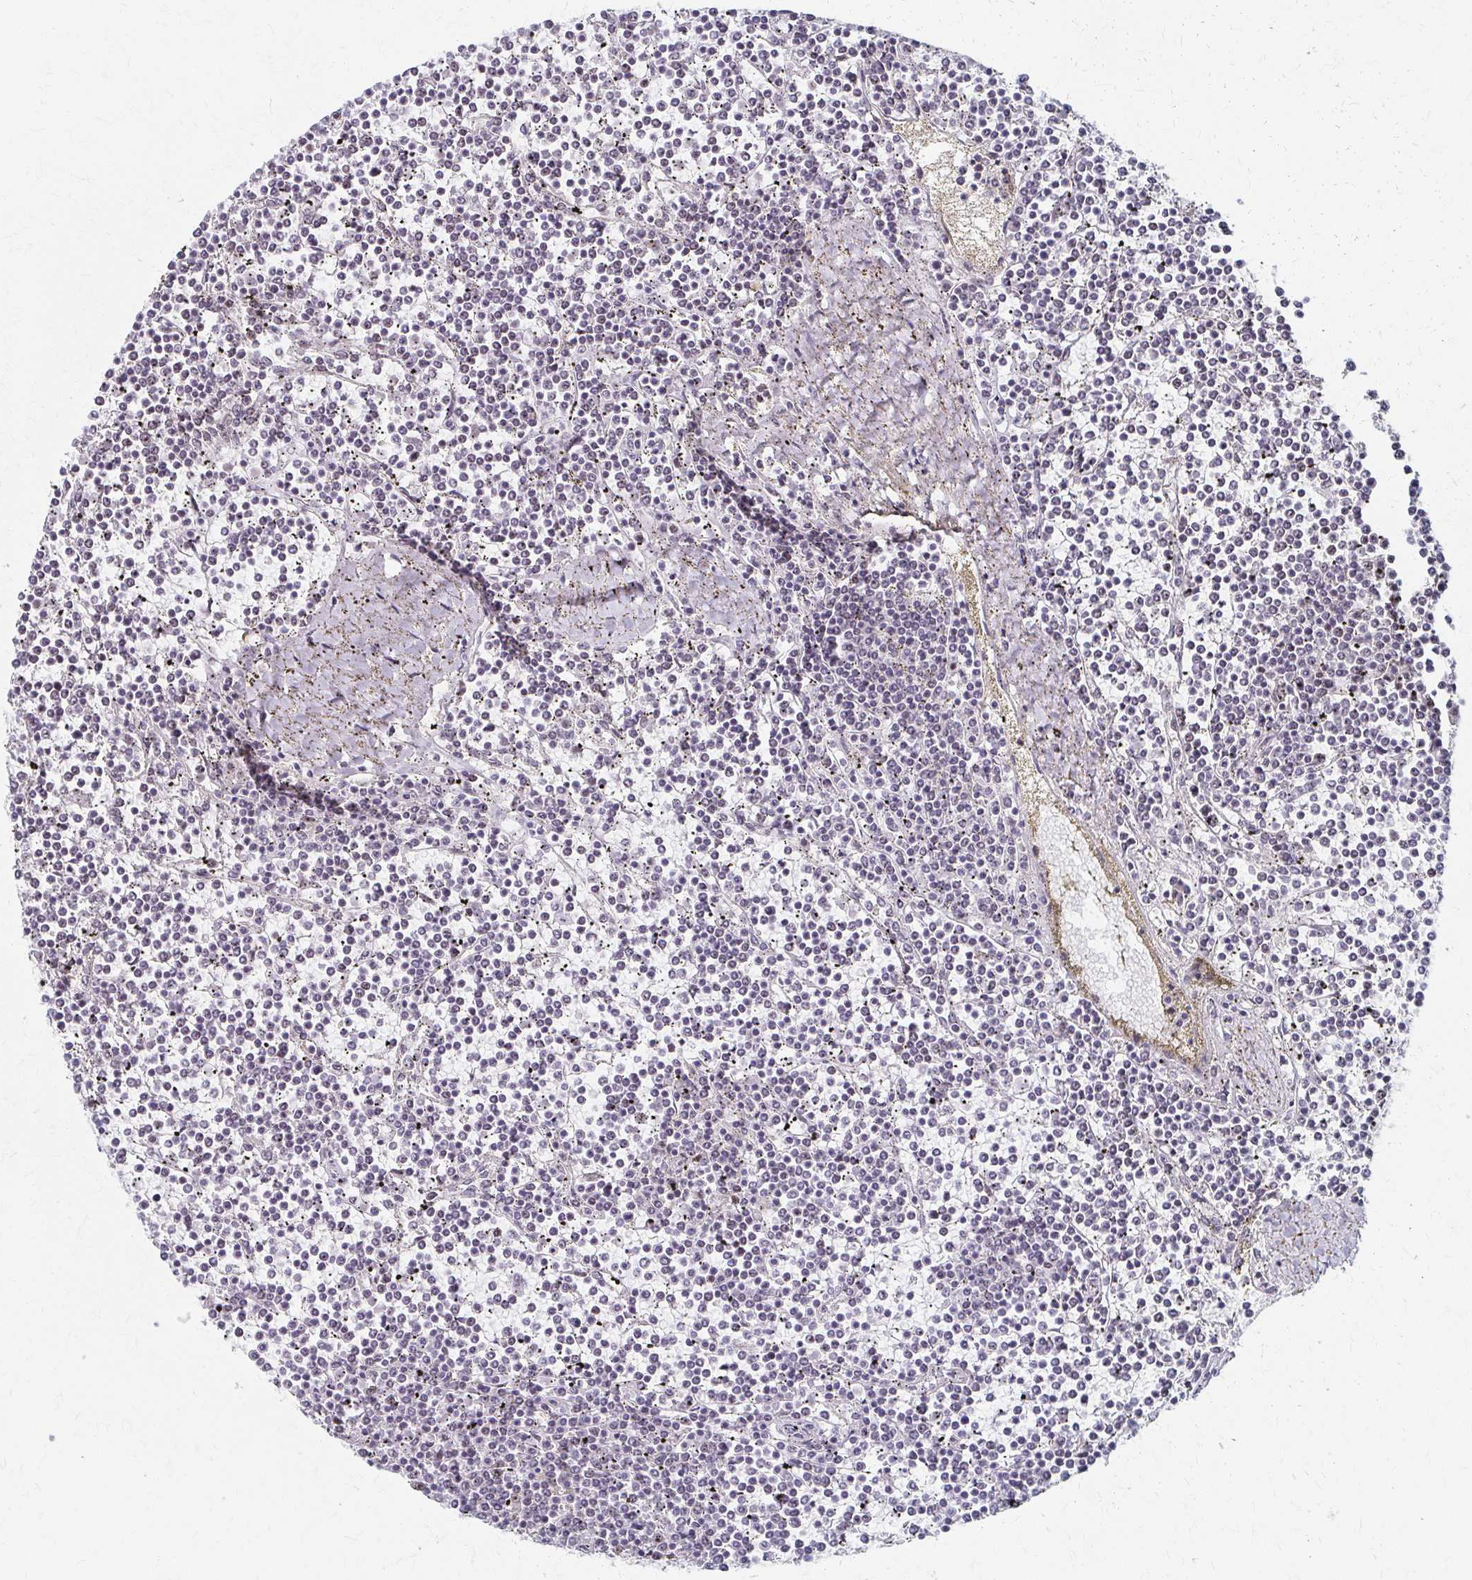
{"staining": {"intensity": "negative", "quantity": "none", "location": "none"}, "tissue": "lymphoma", "cell_type": "Tumor cells", "image_type": "cancer", "snomed": [{"axis": "morphology", "description": "Malignant lymphoma, non-Hodgkin's type, Low grade"}, {"axis": "topography", "description": "Spleen"}], "caption": "Immunohistochemistry of human malignant lymphoma, non-Hodgkin's type (low-grade) demonstrates no staining in tumor cells.", "gene": "PES1", "patient": {"sex": "female", "age": 19}}